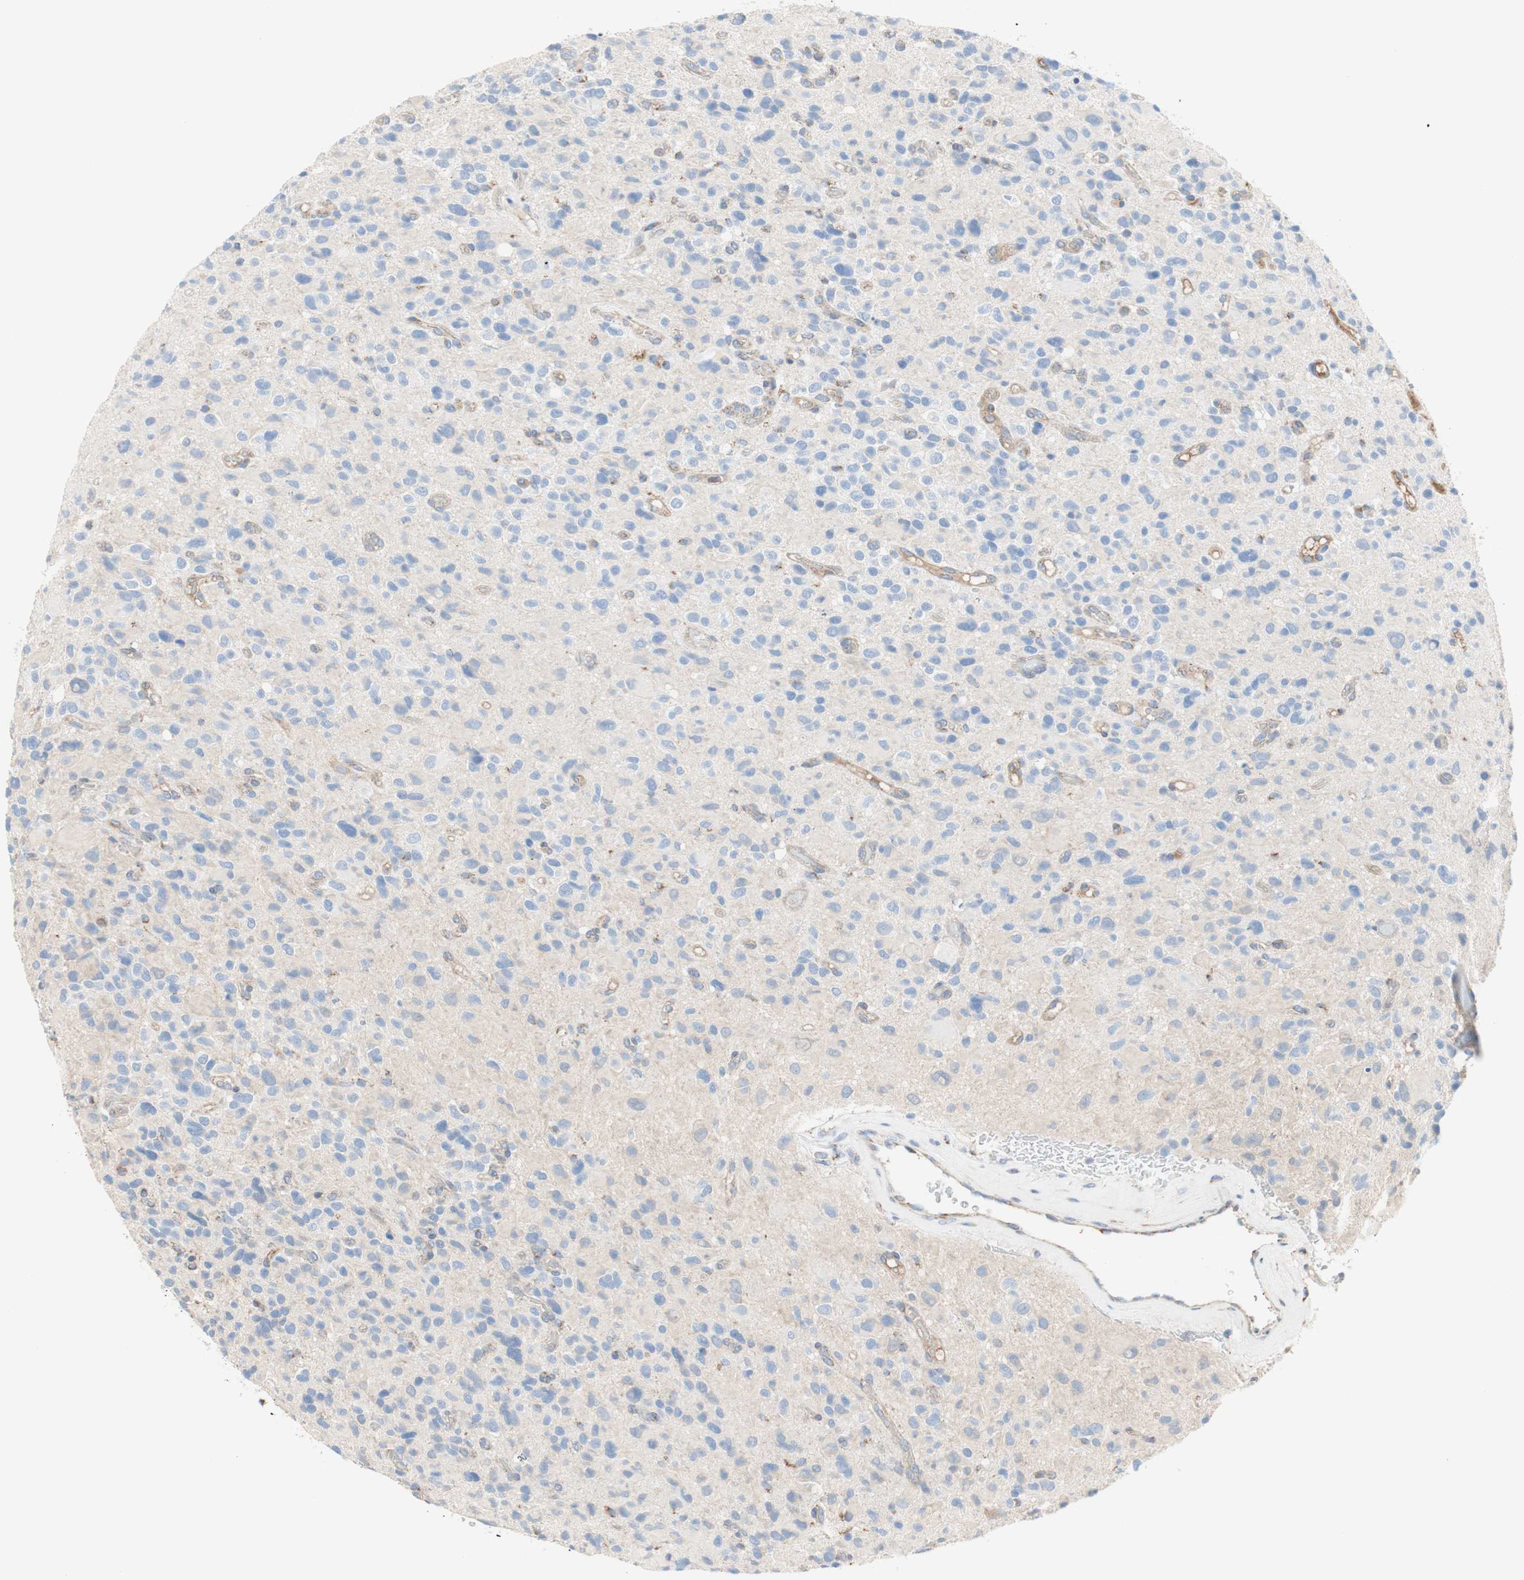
{"staining": {"intensity": "negative", "quantity": "none", "location": "none"}, "tissue": "glioma", "cell_type": "Tumor cells", "image_type": "cancer", "snomed": [{"axis": "morphology", "description": "Glioma, malignant, High grade"}, {"axis": "topography", "description": "Brain"}], "caption": "Immunohistochemistry (IHC) histopathology image of glioma stained for a protein (brown), which reveals no positivity in tumor cells.", "gene": "SDHB", "patient": {"sex": "male", "age": 48}}